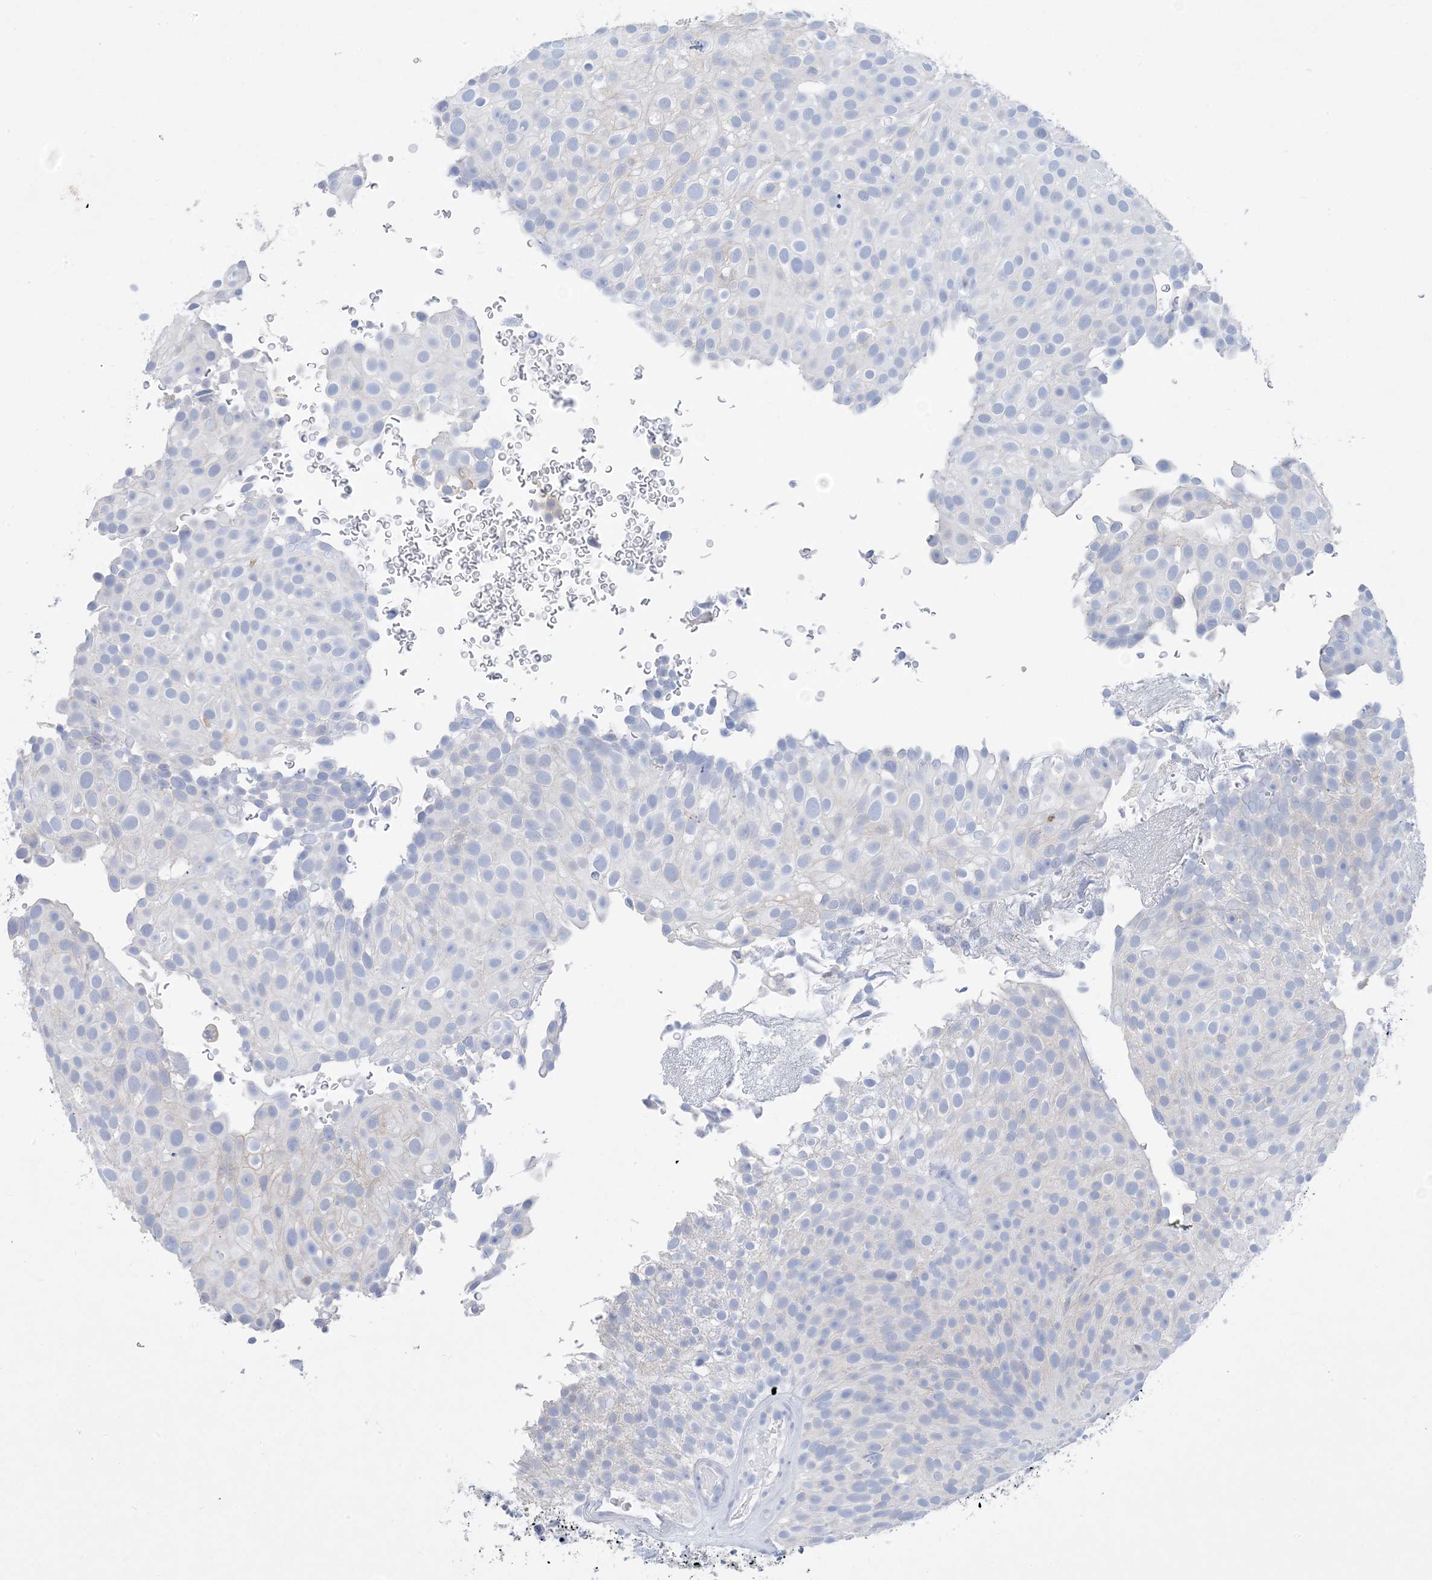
{"staining": {"intensity": "negative", "quantity": "none", "location": "none"}, "tissue": "urothelial cancer", "cell_type": "Tumor cells", "image_type": "cancer", "snomed": [{"axis": "morphology", "description": "Urothelial carcinoma, Low grade"}, {"axis": "topography", "description": "Urinary bladder"}], "caption": "High power microscopy histopathology image of an immunohistochemistry (IHC) micrograph of urothelial cancer, revealing no significant positivity in tumor cells.", "gene": "SH3YL1", "patient": {"sex": "male", "age": 78}}